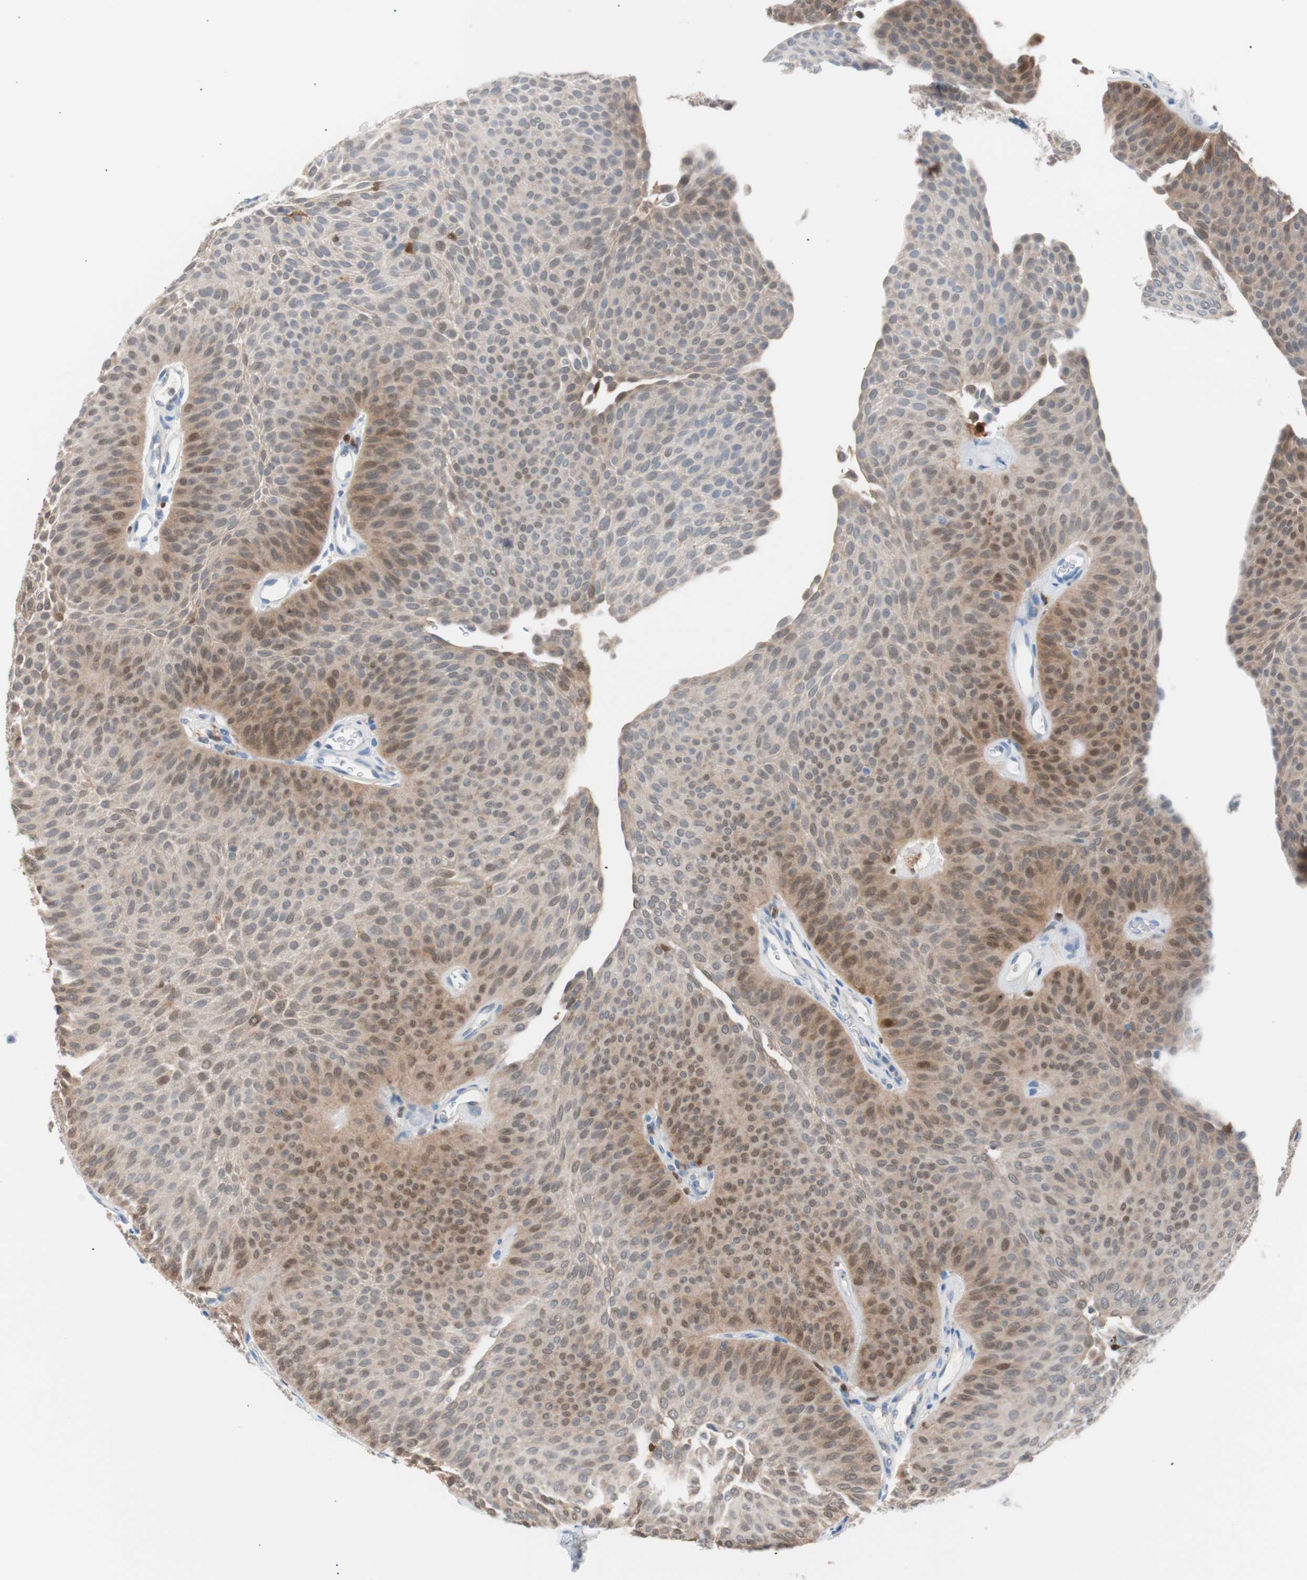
{"staining": {"intensity": "moderate", "quantity": "<25%", "location": "cytoplasmic/membranous,nuclear"}, "tissue": "urothelial cancer", "cell_type": "Tumor cells", "image_type": "cancer", "snomed": [{"axis": "morphology", "description": "Urothelial carcinoma, Low grade"}, {"axis": "topography", "description": "Urinary bladder"}], "caption": "A low amount of moderate cytoplasmic/membranous and nuclear expression is identified in about <25% of tumor cells in low-grade urothelial carcinoma tissue.", "gene": "IL18", "patient": {"sex": "female", "age": 60}}